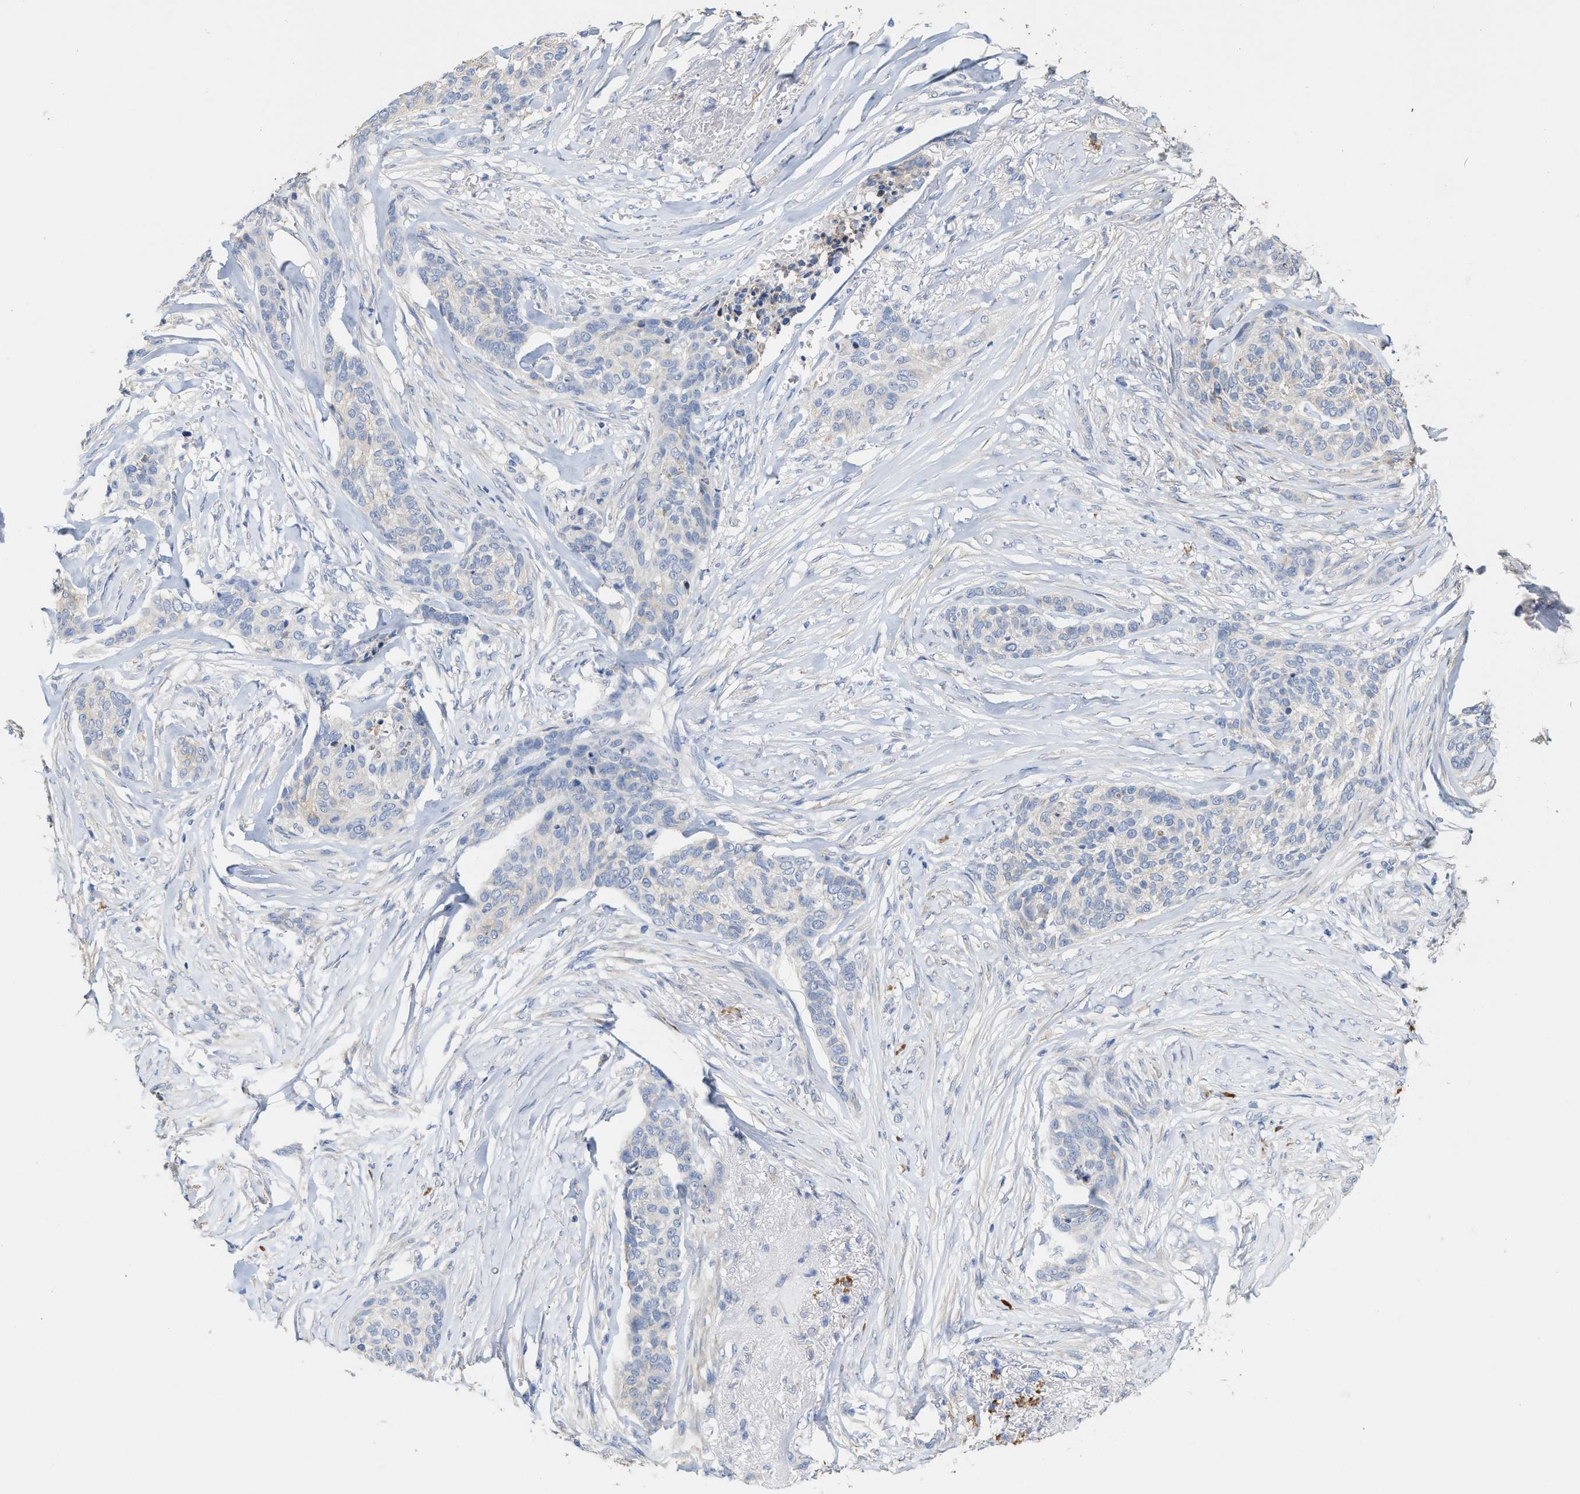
{"staining": {"intensity": "negative", "quantity": "none", "location": "none"}, "tissue": "skin cancer", "cell_type": "Tumor cells", "image_type": "cancer", "snomed": [{"axis": "morphology", "description": "Basal cell carcinoma"}, {"axis": "topography", "description": "Skin"}], "caption": "This is an immunohistochemistry (IHC) micrograph of human skin cancer. There is no staining in tumor cells.", "gene": "RYR2", "patient": {"sex": "male", "age": 85}}